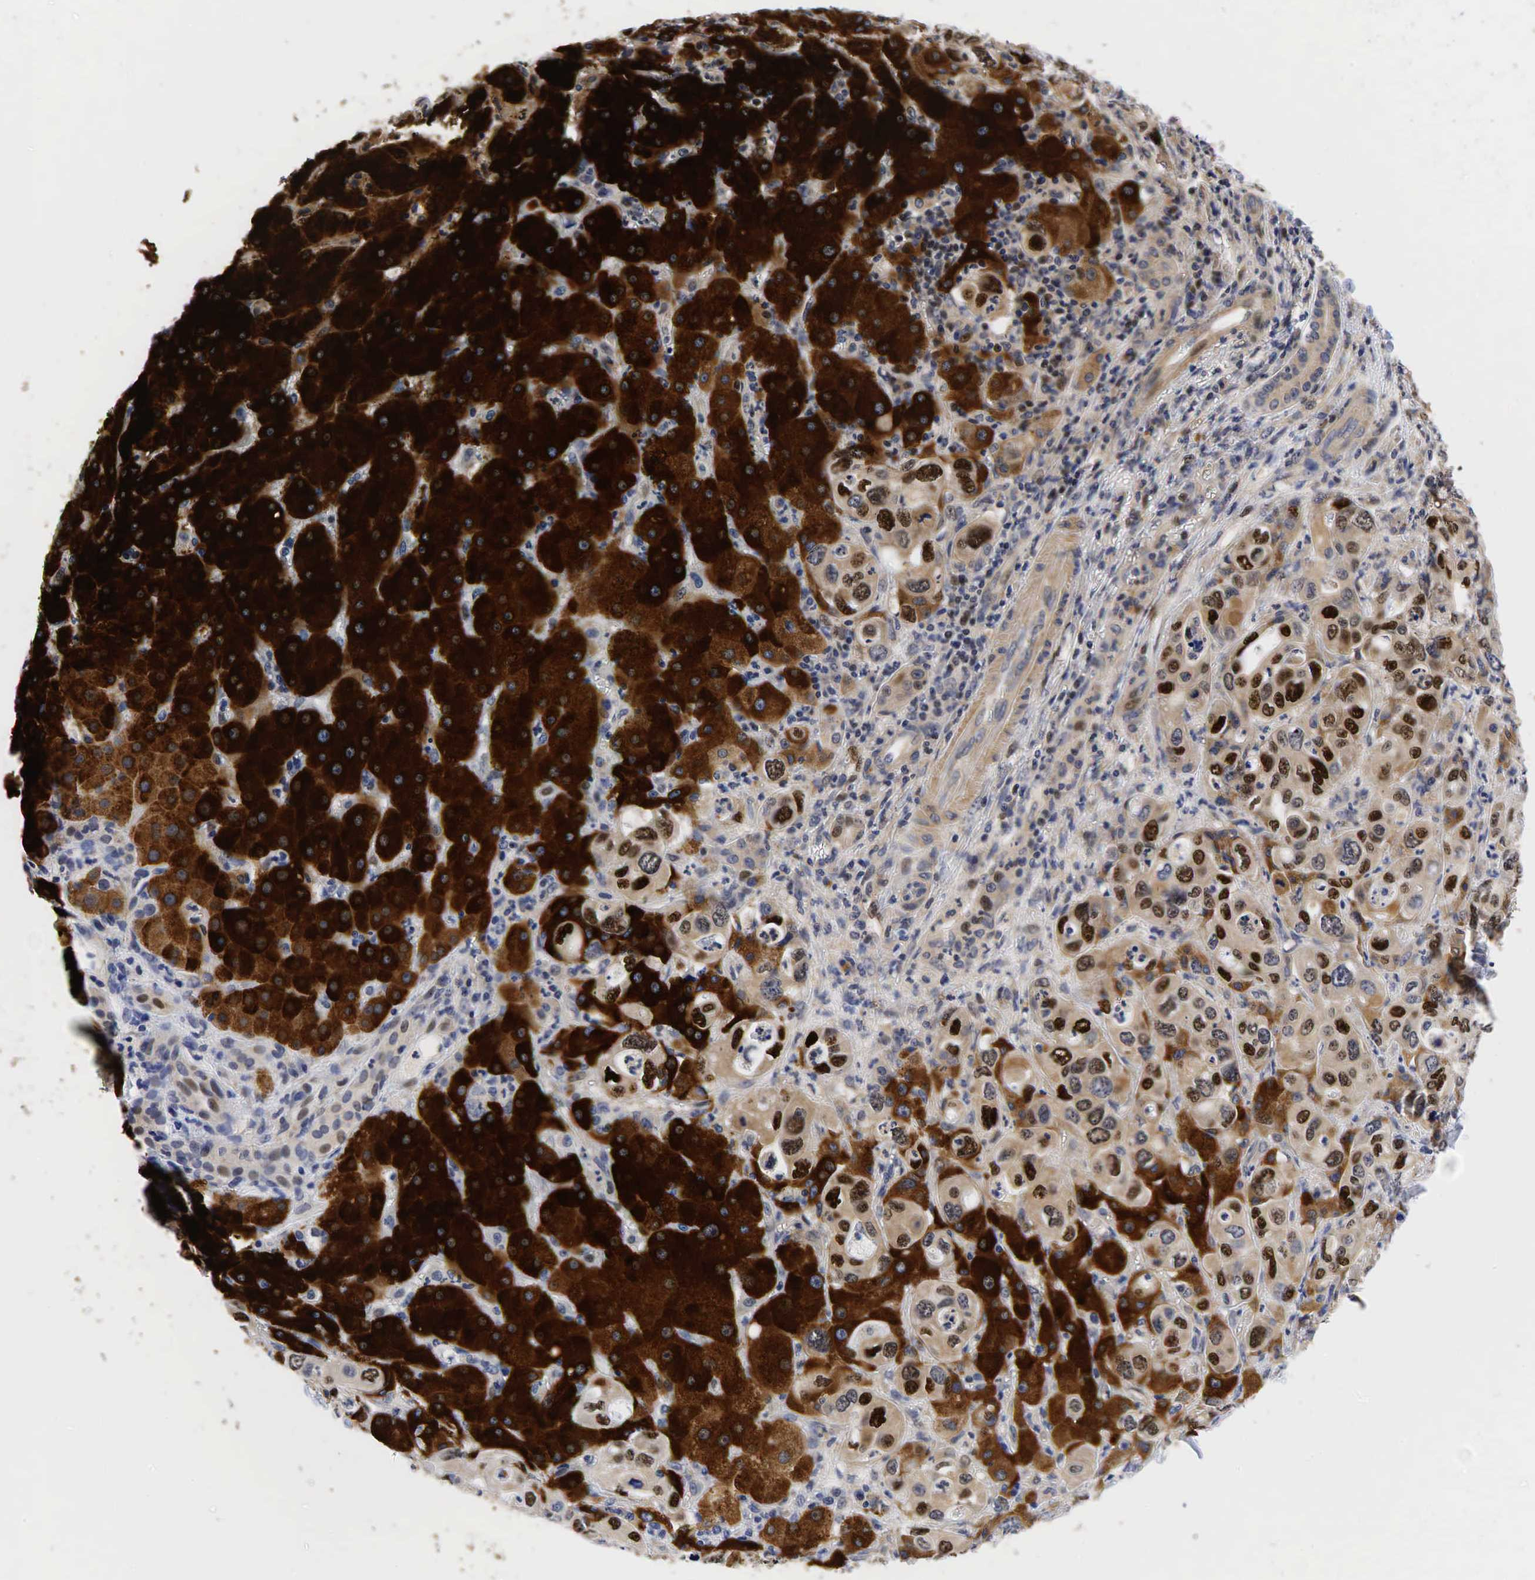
{"staining": {"intensity": "strong", "quantity": "25%-75%", "location": "nuclear"}, "tissue": "liver cancer", "cell_type": "Tumor cells", "image_type": "cancer", "snomed": [{"axis": "morphology", "description": "Cholangiocarcinoma"}, {"axis": "topography", "description": "Liver"}], "caption": "Liver cancer stained with a protein marker displays strong staining in tumor cells.", "gene": "CCND1", "patient": {"sex": "female", "age": 79}}